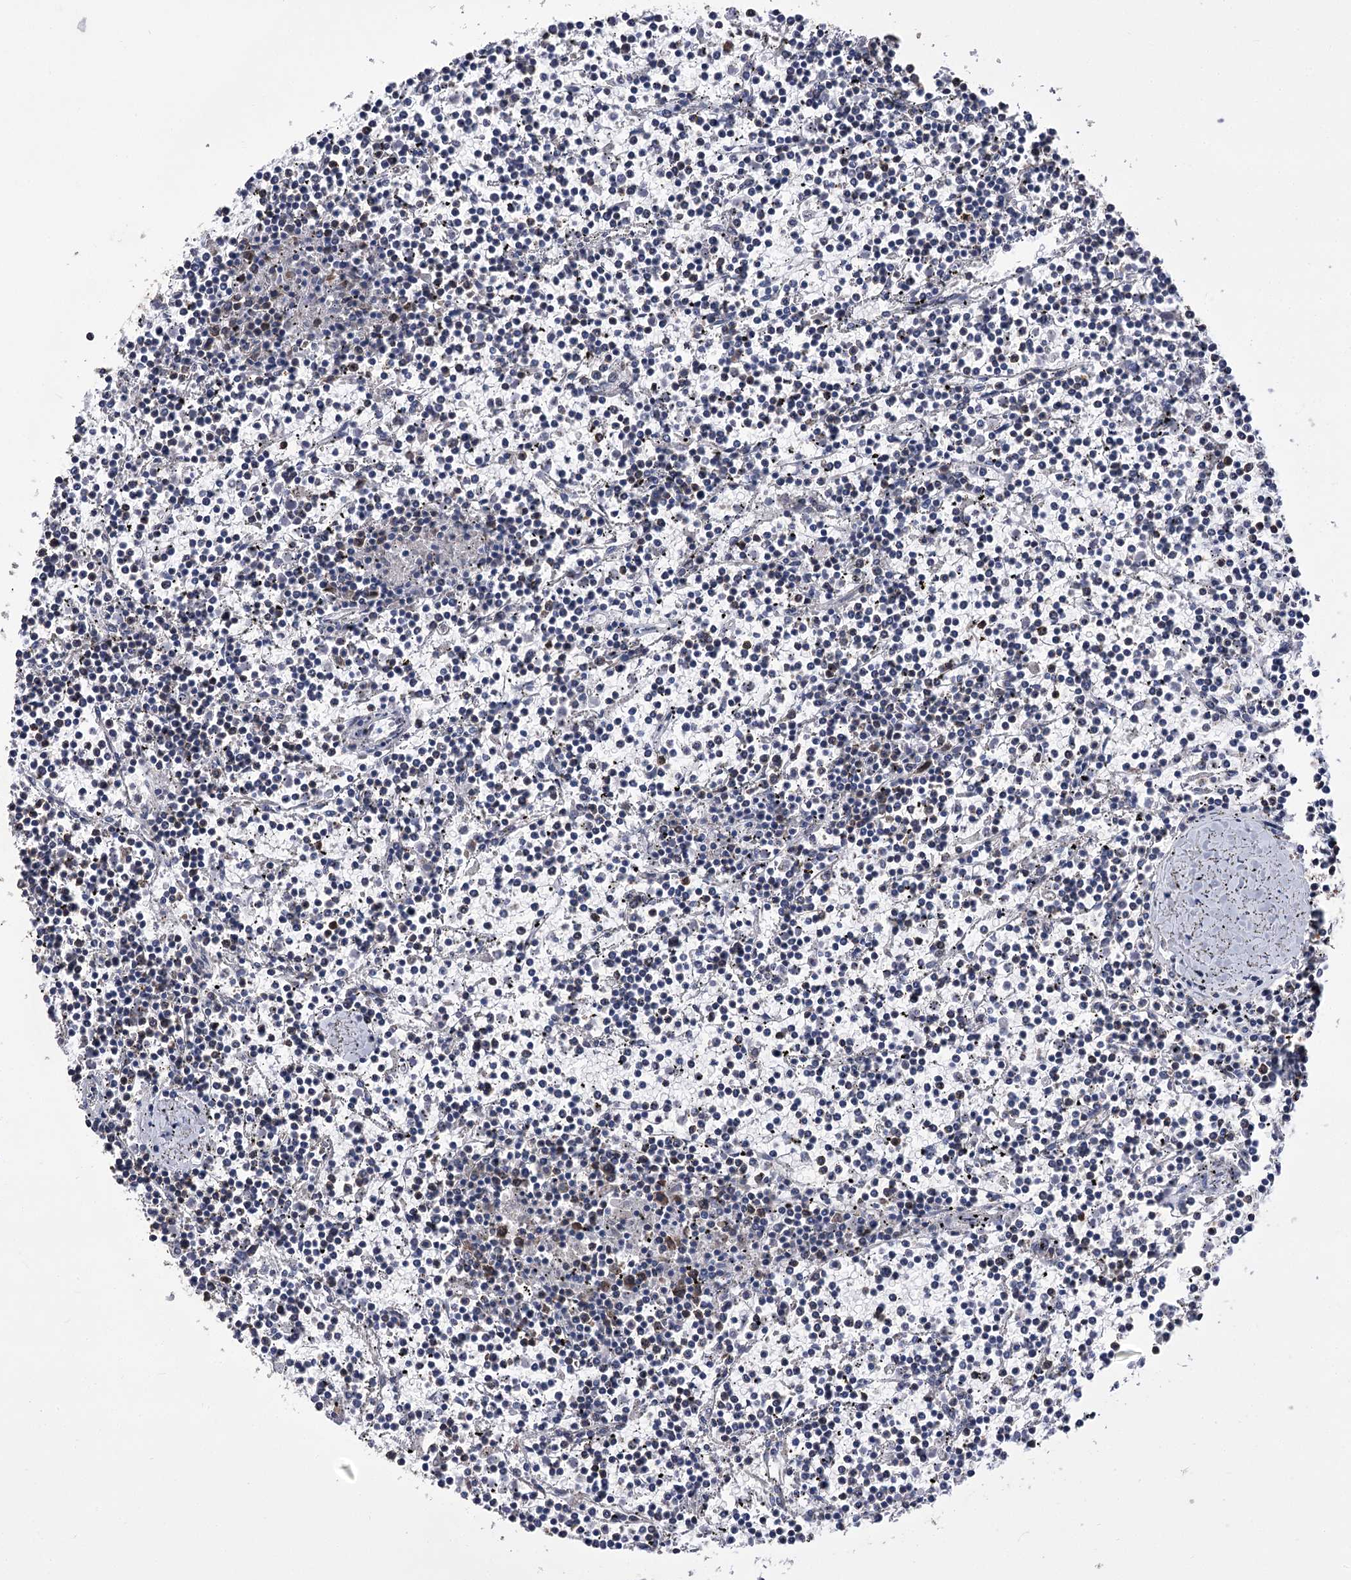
{"staining": {"intensity": "negative", "quantity": "none", "location": "none"}, "tissue": "lymphoma", "cell_type": "Tumor cells", "image_type": "cancer", "snomed": [{"axis": "morphology", "description": "Malignant lymphoma, non-Hodgkin's type, Low grade"}, {"axis": "topography", "description": "Spleen"}], "caption": "A high-resolution histopathology image shows immunohistochemistry (IHC) staining of lymphoma, which reveals no significant positivity in tumor cells.", "gene": "CCDC73", "patient": {"sex": "female", "age": 19}}